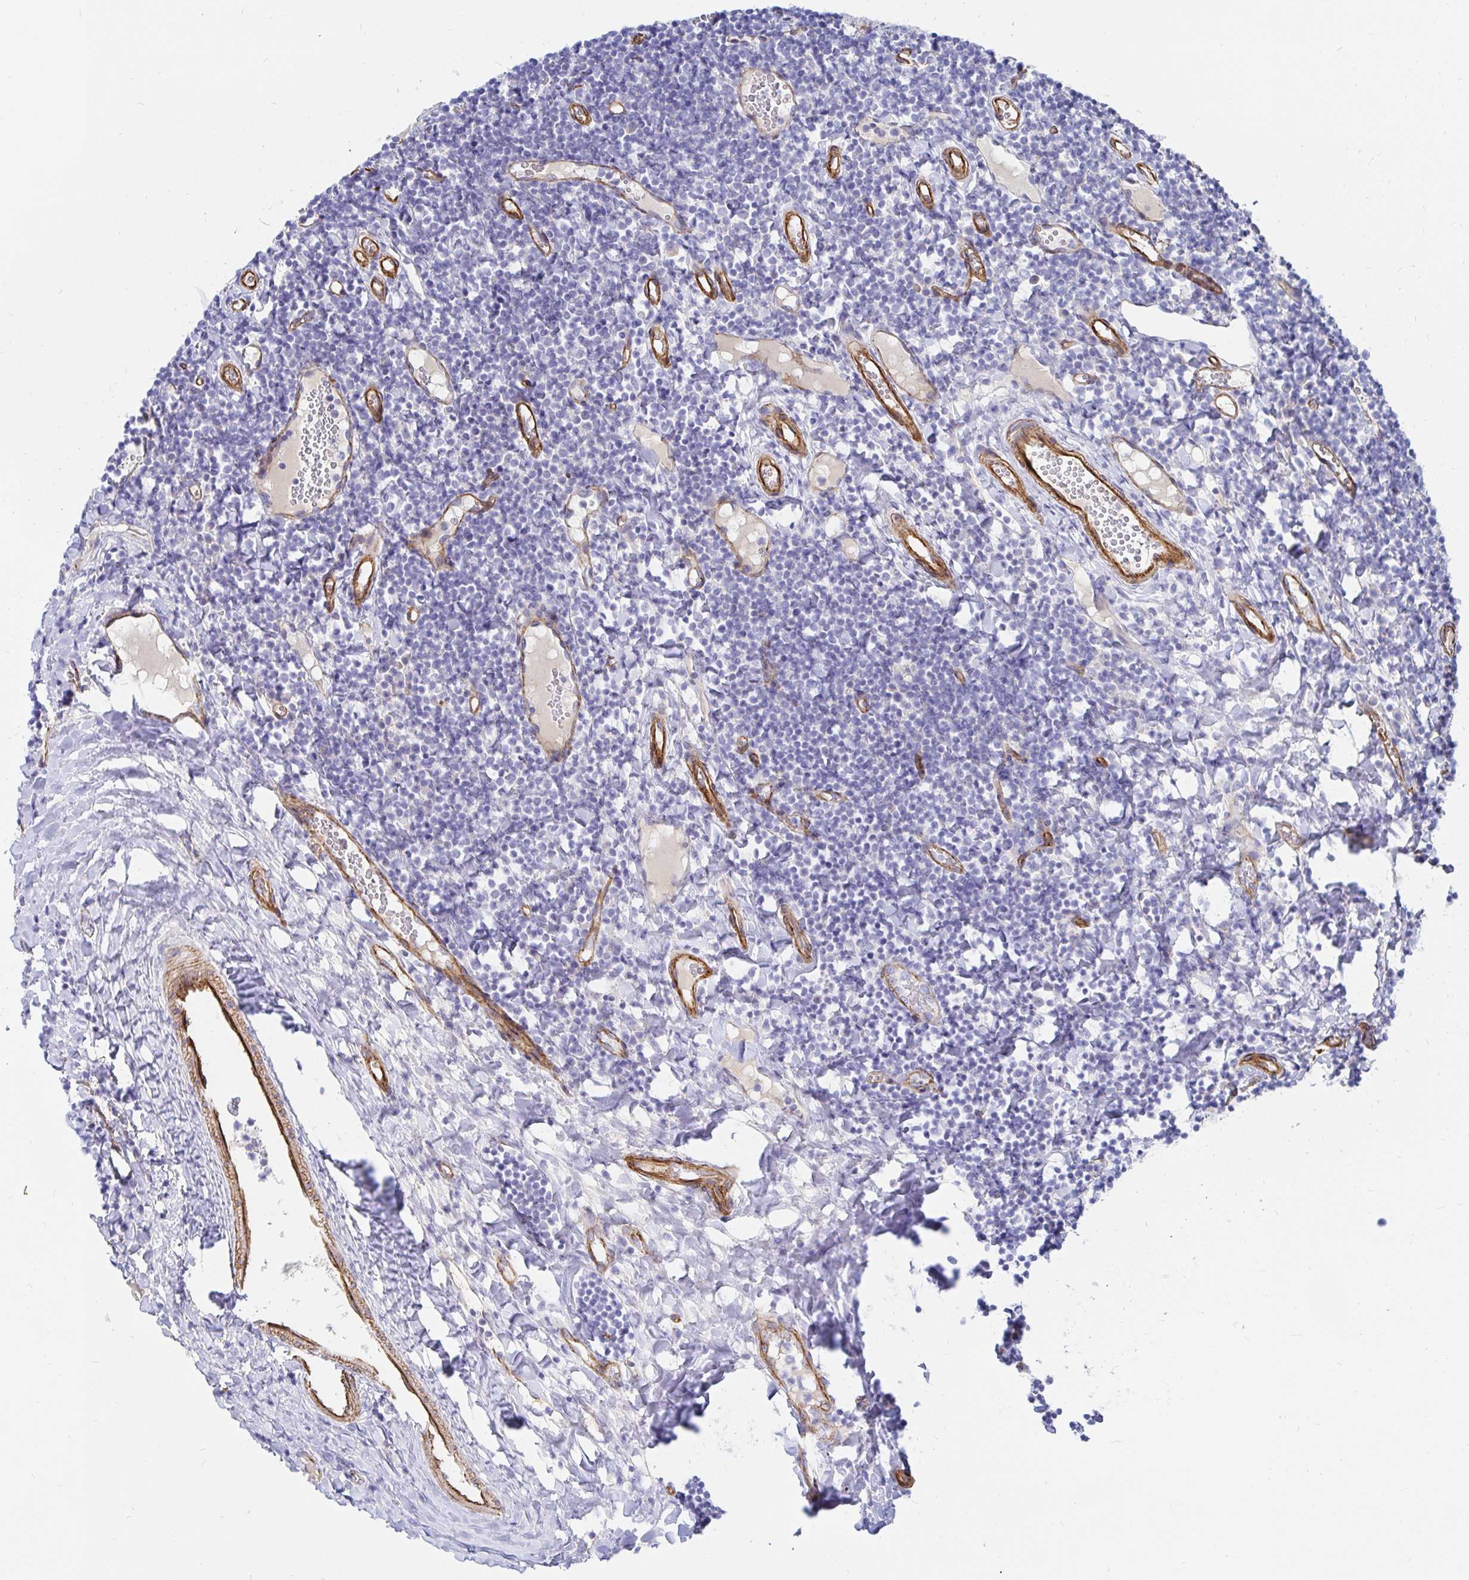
{"staining": {"intensity": "negative", "quantity": "none", "location": "none"}, "tissue": "tonsil", "cell_type": "Germinal center cells", "image_type": "normal", "snomed": [{"axis": "morphology", "description": "Normal tissue, NOS"}, {"axis": "topography", "description": "Tonsil"}], "caption": "A high-resolution micrograph shows immunohistochemistry staining of normal tonsil, which shows no significant staining in germinal center cells. The staining is performed using DAB (3,3'-diaminobenzidine) brown chromogen with nuclei counter-stained in using hematoxylin.", "gene": "COX16", "patient": {"sex": "female", "age": 10}}